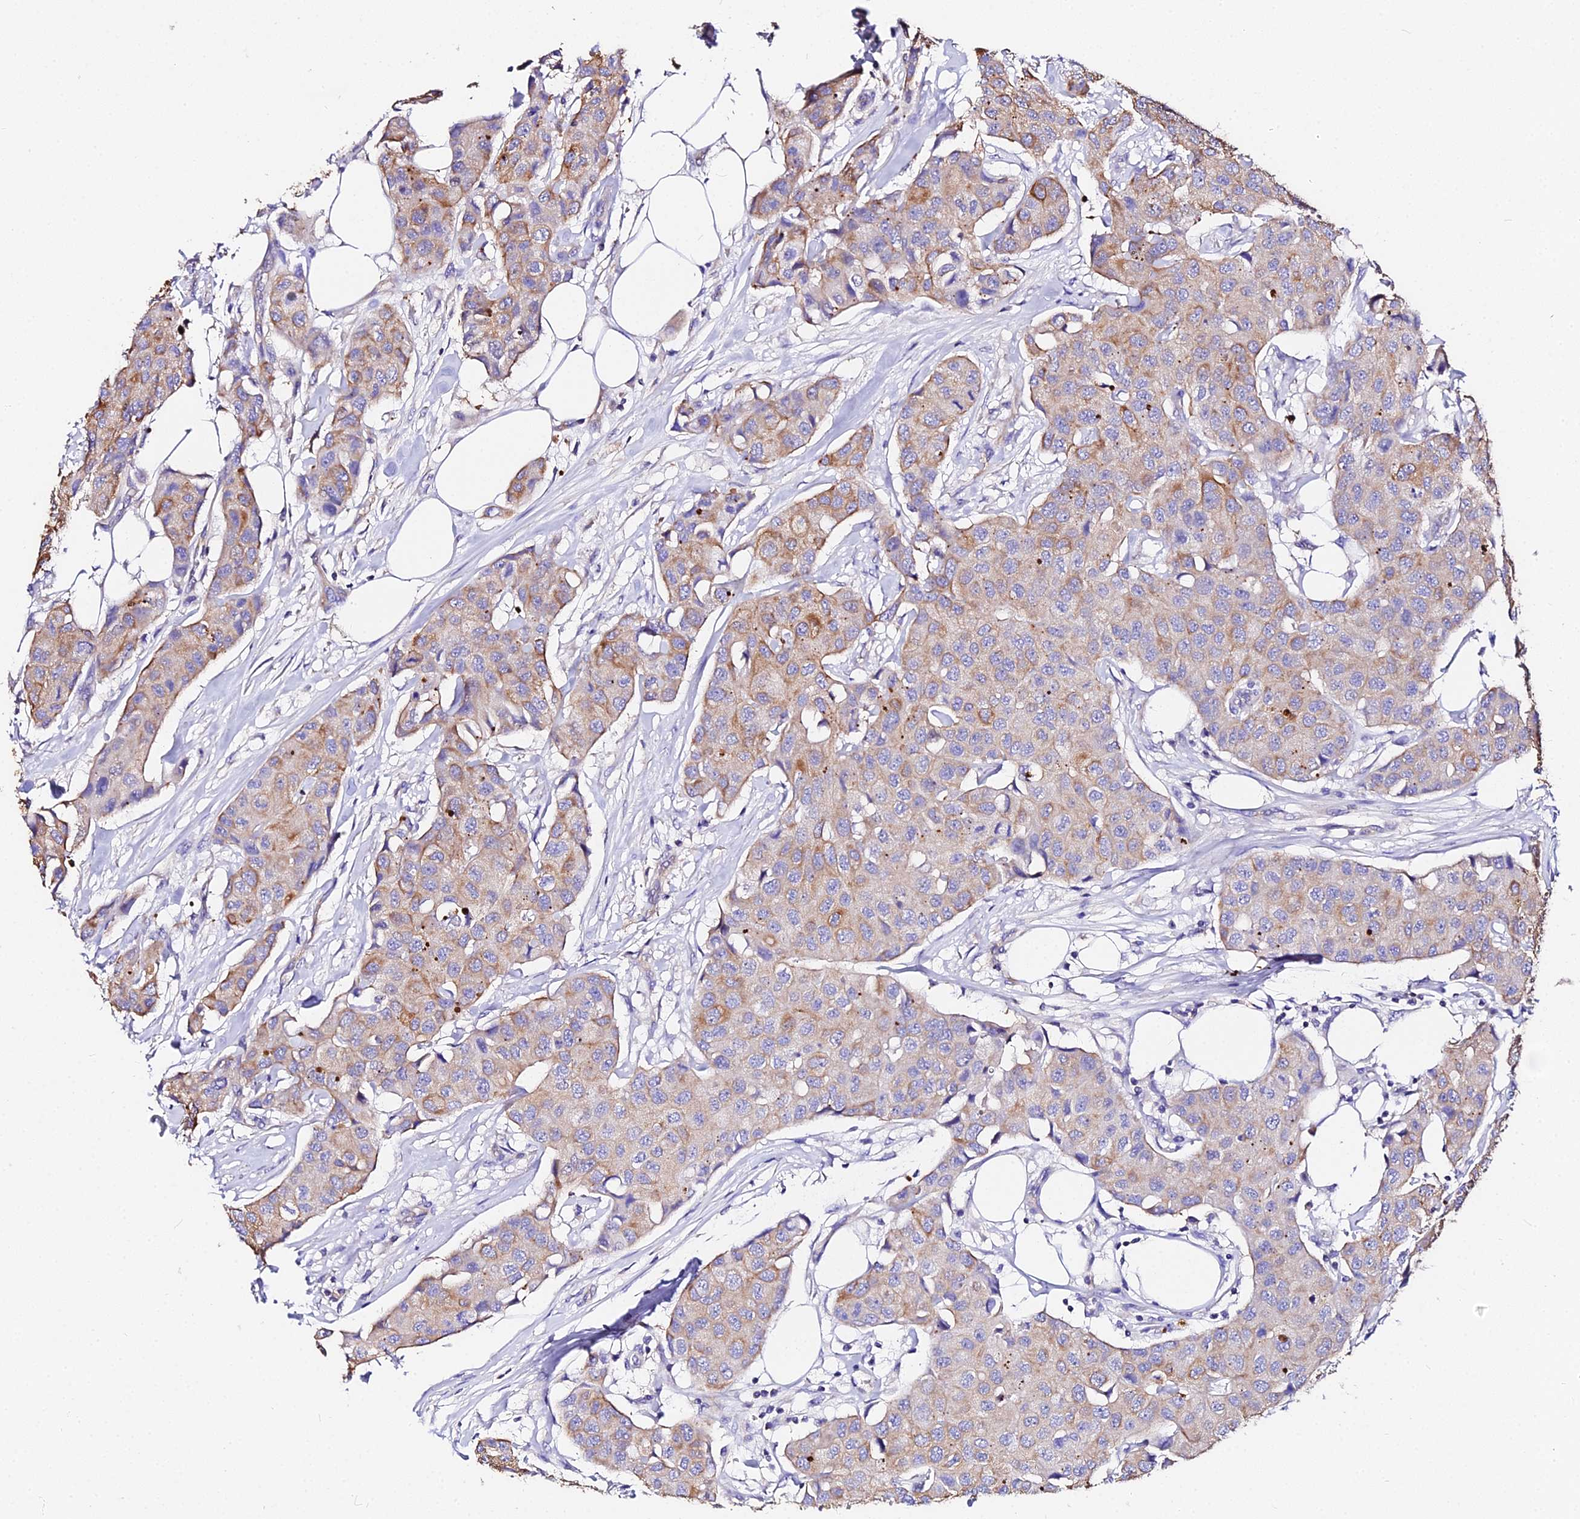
{"staining": {"intensity": "moderate", "quantity": "25%-75%", "location": "cytoplasmic/membranous"}, "tissue": "breast cancer", "cell_type": "Tumor cells", "image_type": "cancer", "snomed": [{"axis": "morphology", "description": "Duct carcinoma"}, {"axis": "topography", "description": "Breast"}], "caption": "High-magnification brightfield microscopy of breast cancer stained with DAB (brown) and counterstained with hematoxylin (blue). tumor cells exhibit moderate cytoplasmic/membranous positivity is identified in approximately25%-75% of cells. The staining was performed using DAB to visualize the protein expression in brown, while the nuclei were stained in blue with hematoxylin (Magnification: 20x).", "gene": "DAW1", "patient": {"sex": "female", "age": 80}}